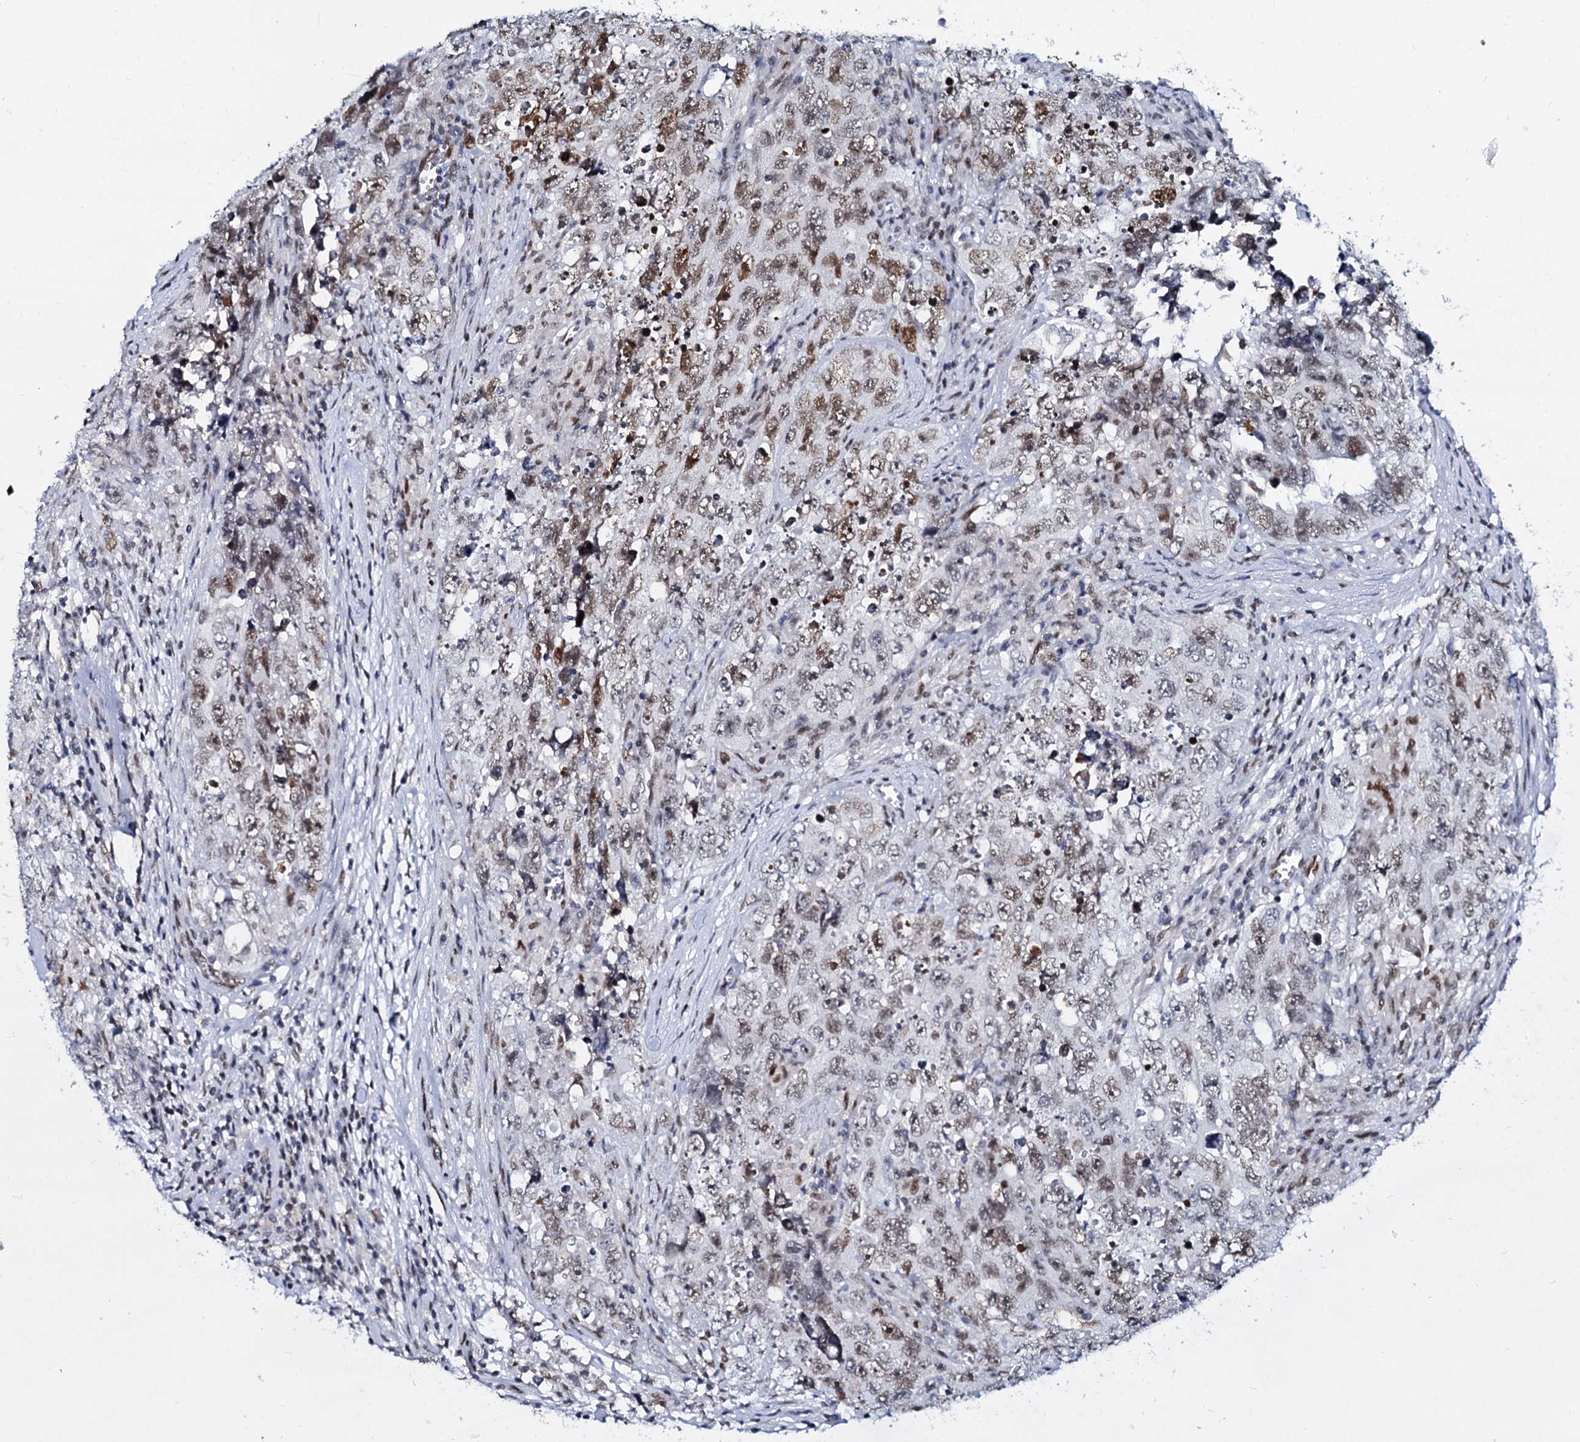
{"staining": {"intensity": "weak", "quantity": ">75%", "location": "nuclear"}, "tissue": "testis cancer", "cell_type": "Tumor cells", "image_type": "cancer", "snomed": [{"axis": "morphology", "description": "Seminoma, NOS"}, {"axis": "morphology", "description": "Carcinoma, Embryonal, NOS"}, {"axis": "topography", "description": "Testis"}], "caption": "Immunohistochemistry (IHC) (DAB (3,3'-diaminobenzidine)) staining of testis cancer displays weak nuclear protein expression in approximately >75% of tumor cells.", "gene": "CMAS", "patient": {"sex": "male", "age": 43}}